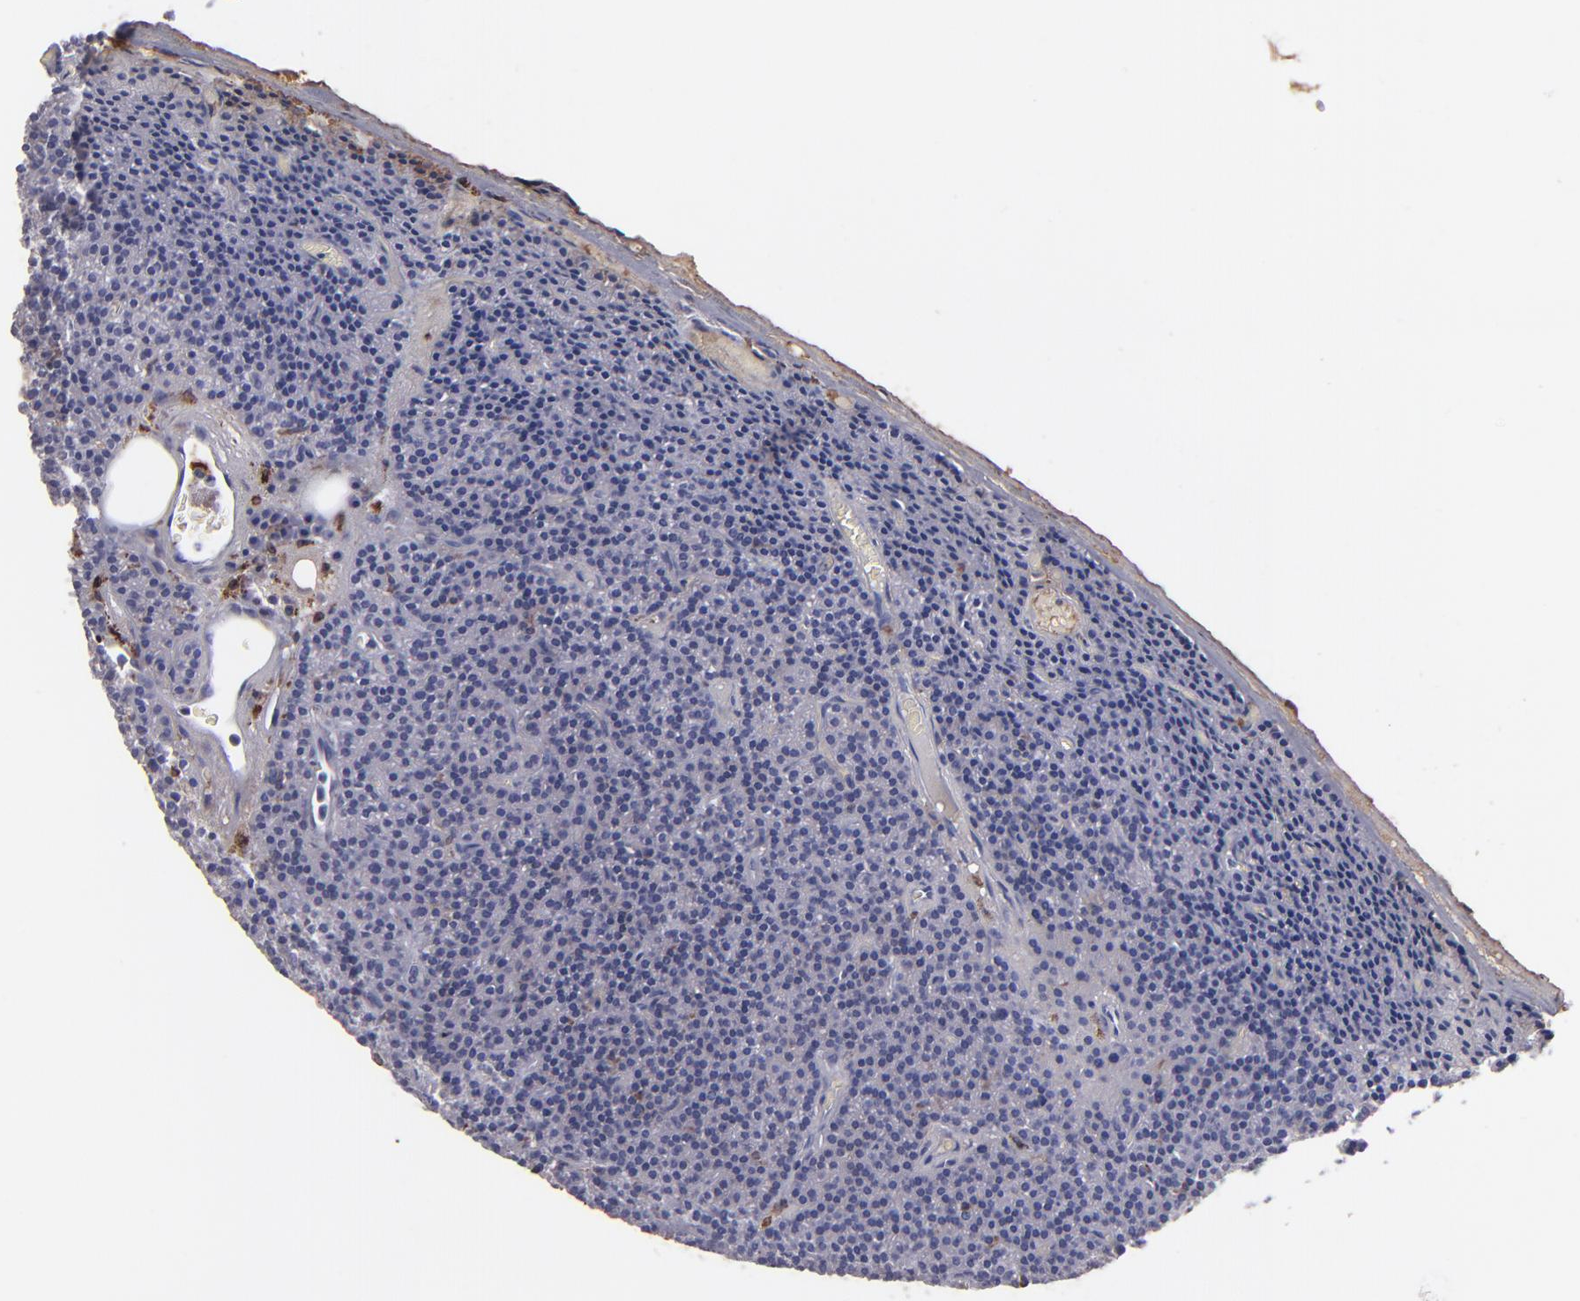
{"staining": {"intensity": "negative", "quantity": "none", "location": "none"}, "tissue": "parathyroid gland", "cell_type": "Glandular cells", "image_type": "normal", "snomed": [{"axis": "morphology", "description": "Normal tissue, NOS"}, {"axis": "topography", "description": "Parathyroid gland"}], "caption": "High power microscopy histopathology image of an immunohistochemistry micrograph of normal parathyroid gland, revealing no significant positivity in glandular cells. (DAB immunohistochemistry (IHC), high magnification).", "gene": "C1QA", "patient": {"sex": "male", "age": 57}}